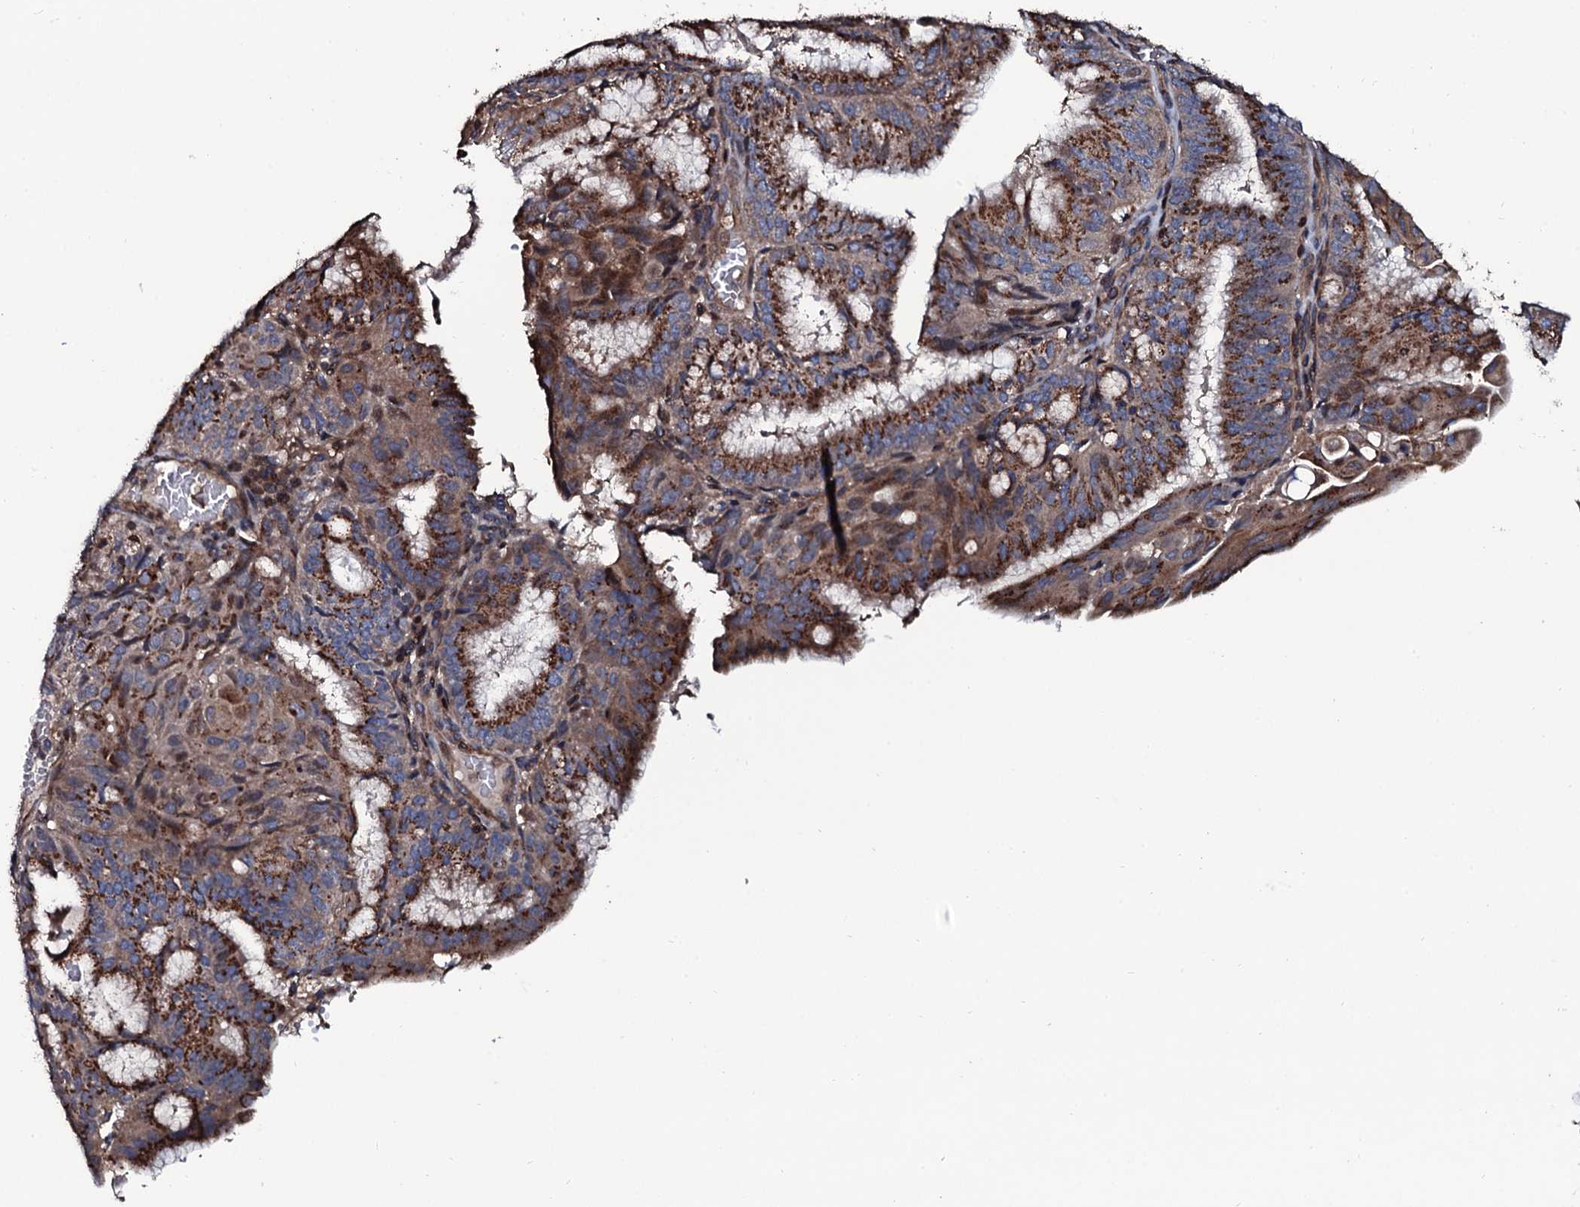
{"staining": {"intensity": "strong", "quantity": "25%-75%", "location": "cytoplasmic/membranous"}, "tissue": "endometrial cancer", "cell_type": "Tumor cells", "image_type": "cancer", "snomed": [{"axis": "morphology", "description": "Adenocarcinoma, NOS"}, {"axis": "topography", "description": "Endometrium"}], "caption": "The histopathology image reveals a brown stain indicating the presence of a protein in the cytoplasmic/membranous of tumor cells in endometrial adenocarcinoma. (DAB = brown stain, brightfield microscopy at high magnification).", "gene": "PLET1", "patient": {"sex": "female", "age": 49}}